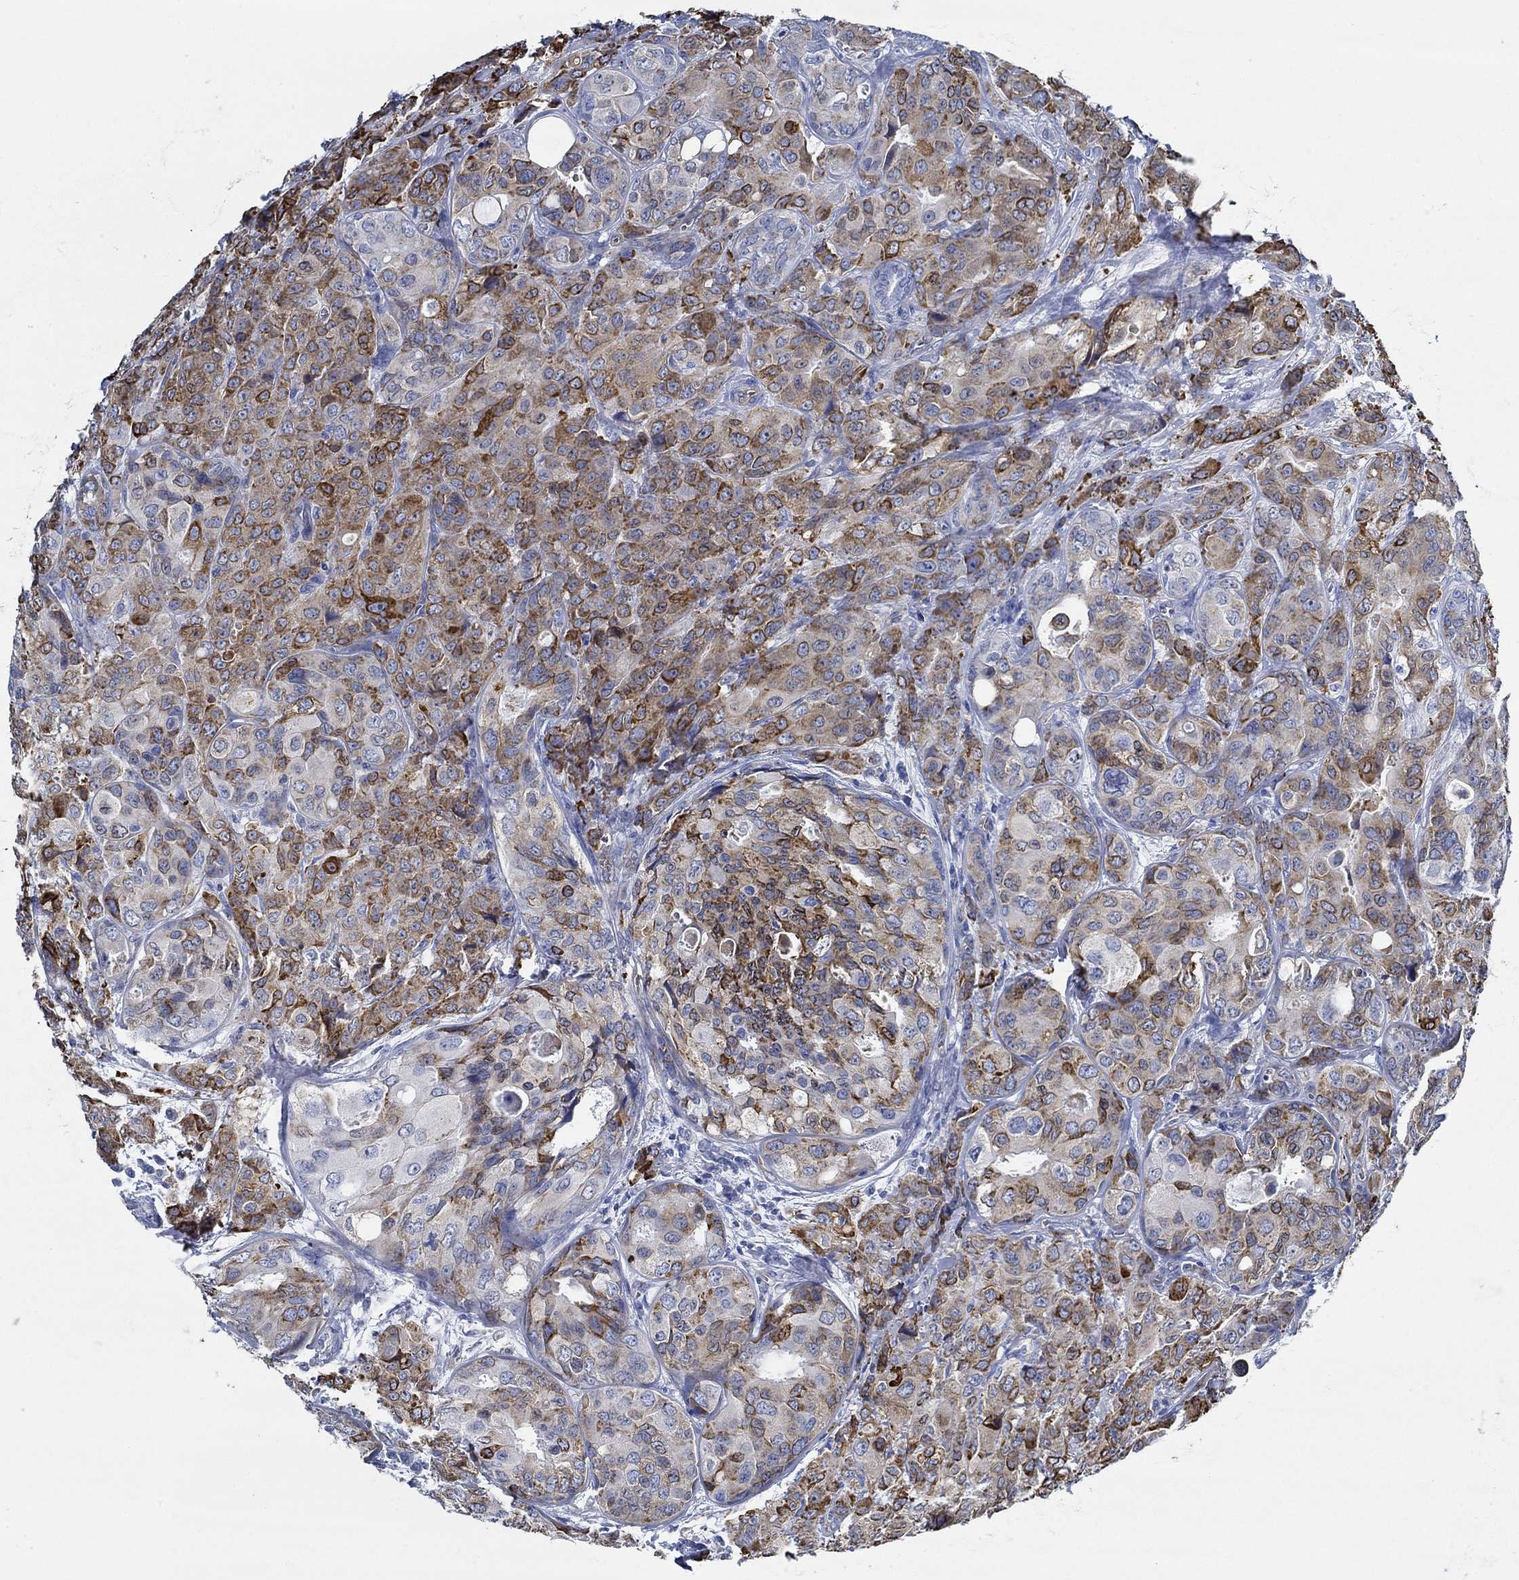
{"staining": {"intensity": "strong", "quantity": "25%-75%", "location": "cytoplasmic/membranous"}, "tissue": "breast cancer", "cell_type": "Tumor cells", "image_type": "cancer", "snomed": [{"axis": "morphology", "description": "Duct carcinoma"}, {"axis": "topography", "description": "Breast"}], "caption": "Breast cancer (intraductal carcinoma) tissue demonstrates strong cytoplasmic/membranous staining in approximately 25%-75% of tumor cells, visualized by immunohistochemistry. (Brightfield microscopy of DAB IHC at high magnification).", "gene": "HECW2", "patient": {"sex": "female", "age": 43}}